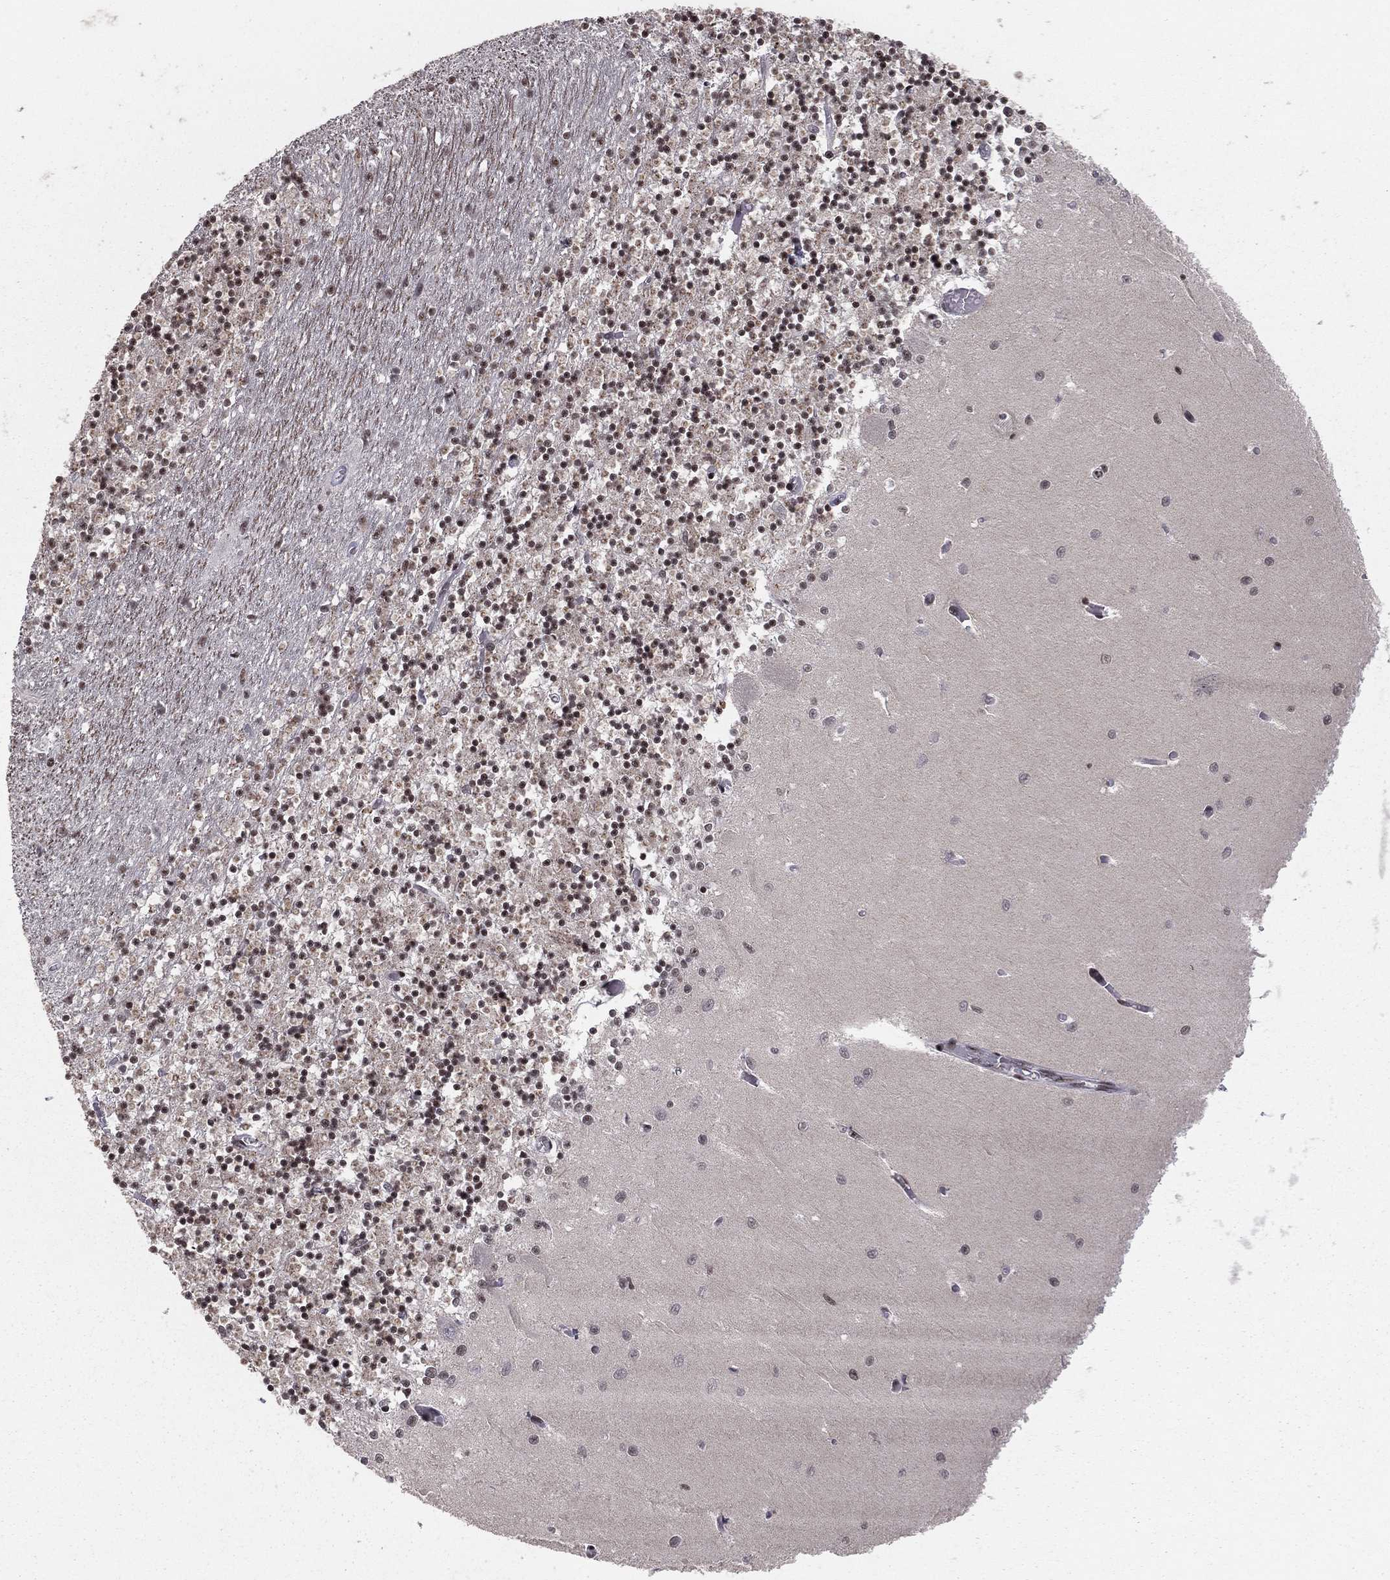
{"staining": {"intensity": "moderate", "quantity": ">75%", "location": "nuclear"}, "tissue": "cerebellum", "cell_type": "Cells in granular layer", "image_type": "normal", "snomed": [{"axis": "morphology", "description": "Normal tissue, NOS"}, {"axis": "topography", "description": "Cerebellum"}], "caption": "Immunohistochemical staining of normal human cerebellum shows medium levels of moderate nuclear staining in approximately >75% of cells in granular layer. (DAB = brown stain, brightfield microscopy at high magnification).", "gene": "NFYB", "patient": {"sex": "female", "age": 64}}